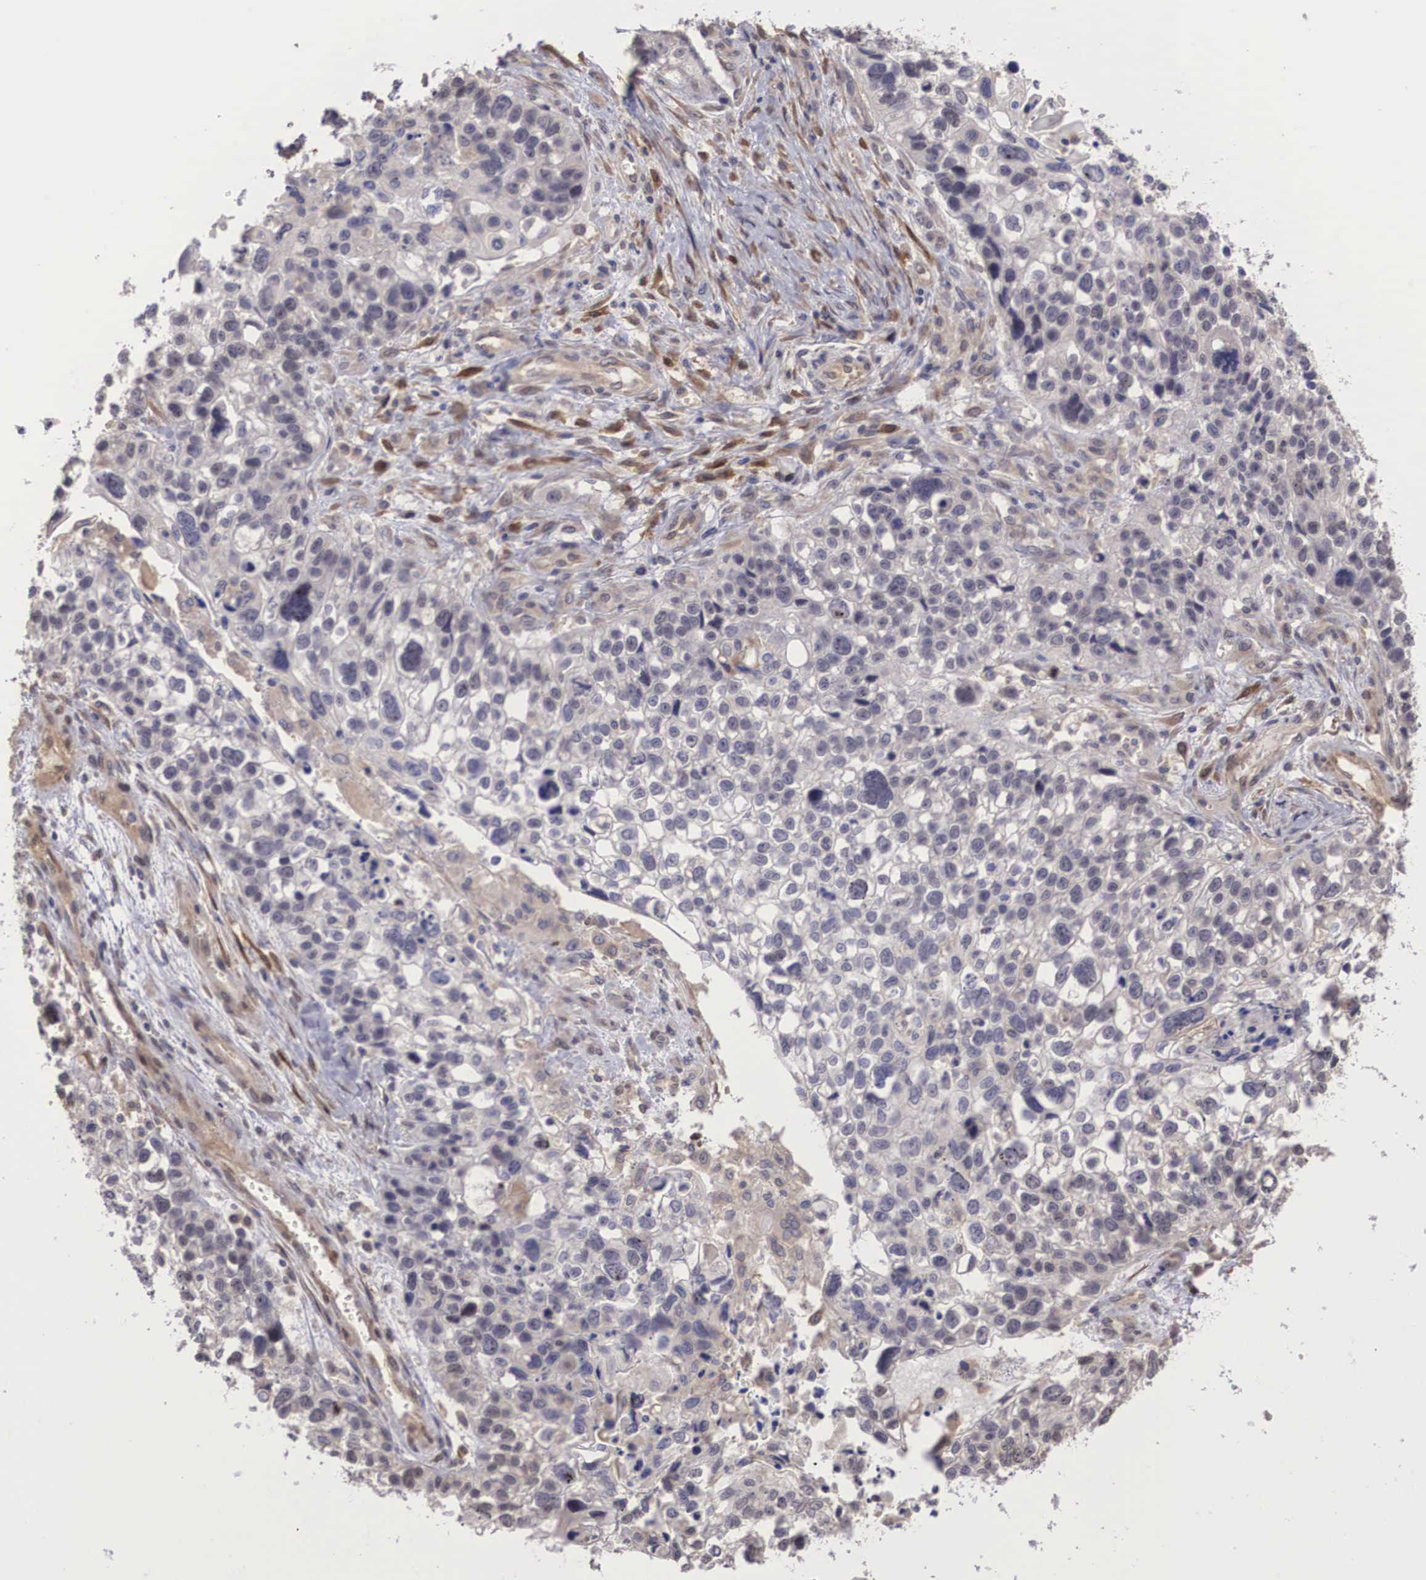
{"staining": {"intensity": "weak", "quantity": "<25%", "location": "cytoplasmic/membranous"}, "tissue": "lung cancer", "cell_type": "Tumor cells", "image_type": "cancer", "snomed": [{"axis": "morphology", "description": "Squamous cell carcinoma, NOS"}, {"axis": "topography", "description": "Lymph node"}, {"axis": "topography", "description": "Lung"}], "caption": "A micrograph of lung squamous cell carcinoma stained for a protein exhibits no brown staining in tumor cells.", "gene": "DNAJB7", "patient": {"sex": "male", "age": 74}}